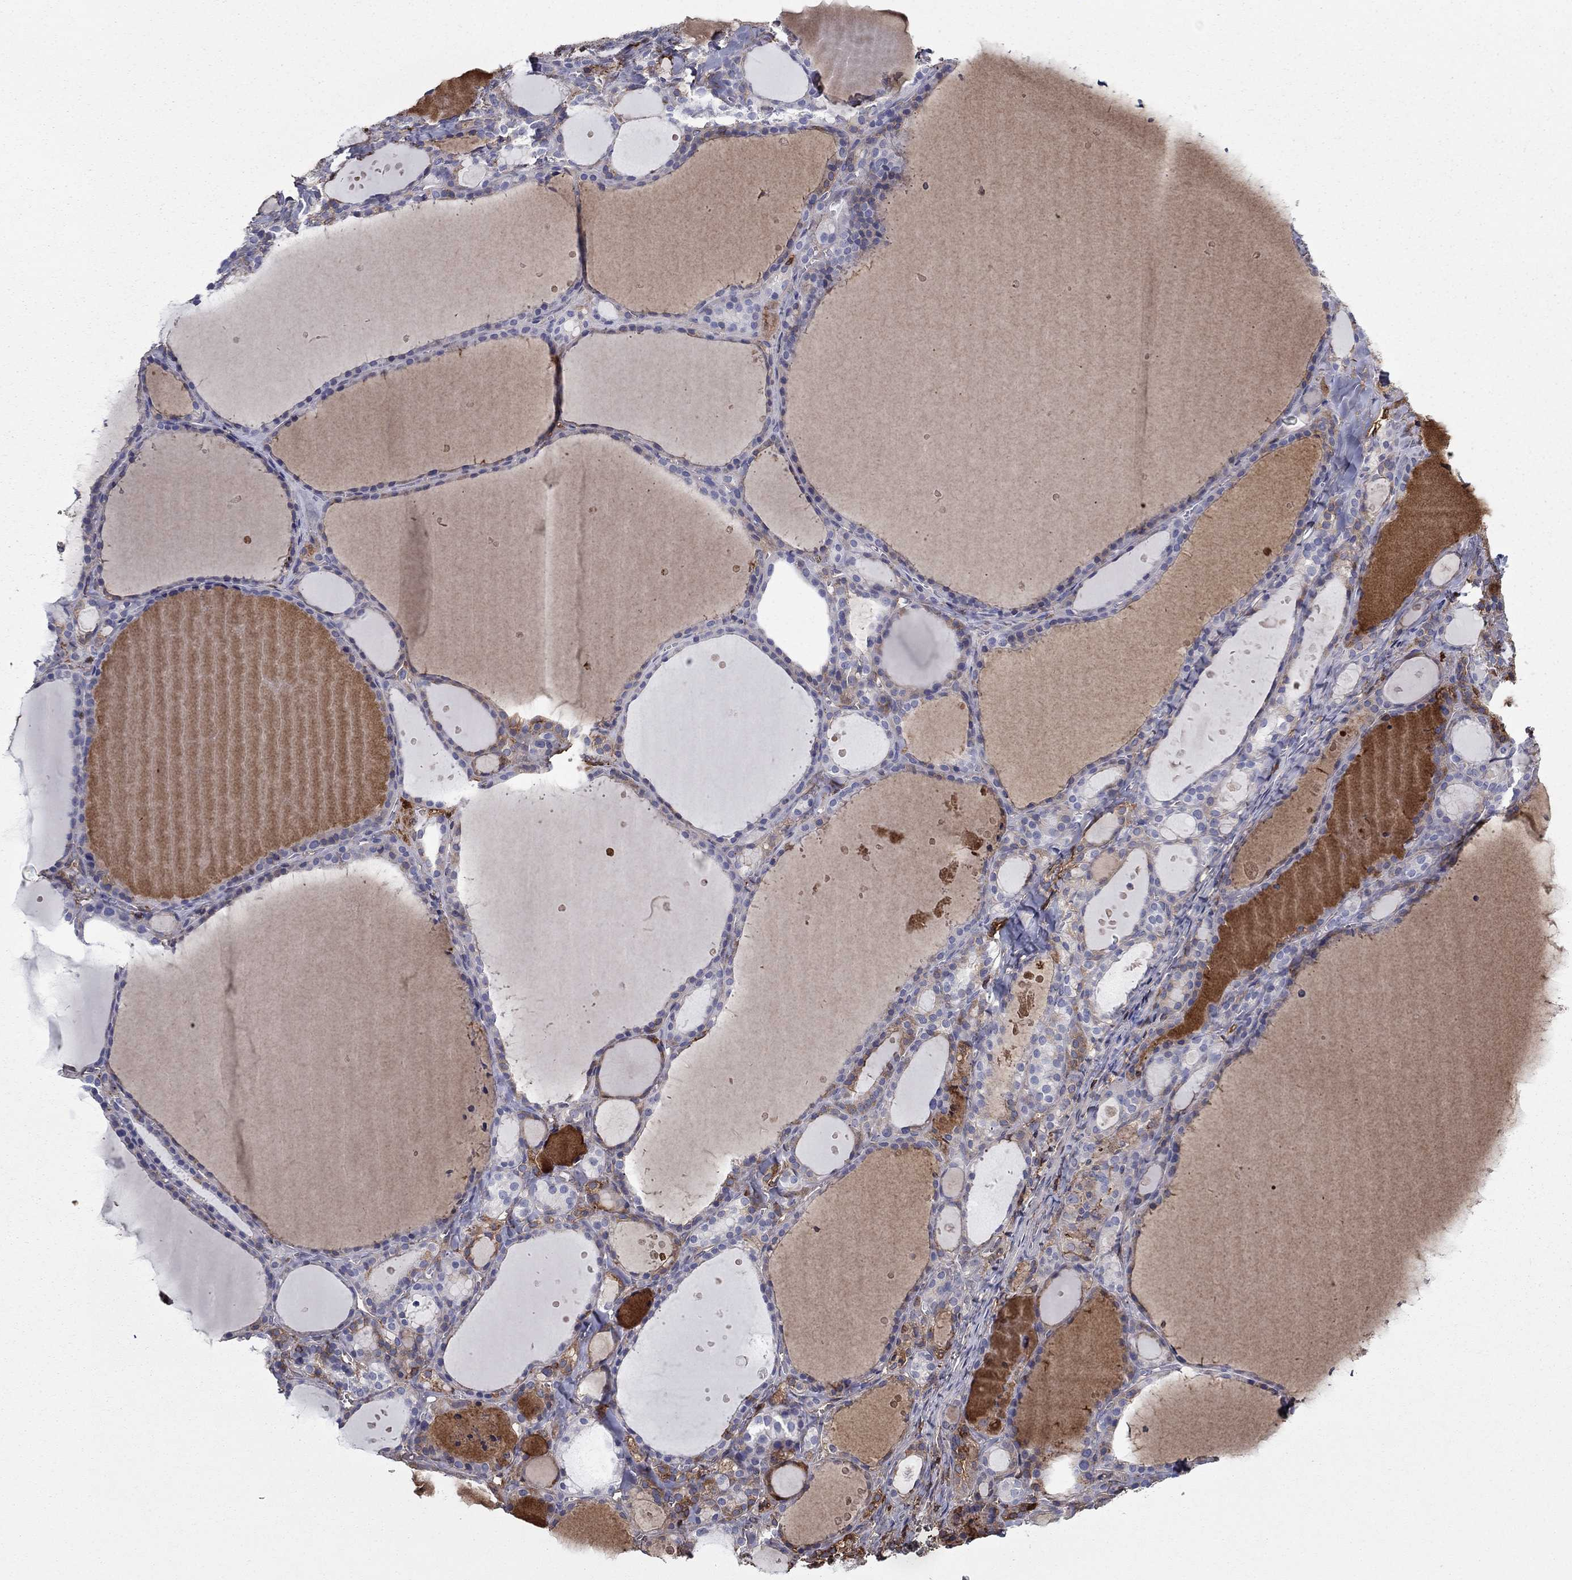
{"staining": {"intensity": "moderate", "quantity": "<25%", "location": "cytoplasmic/membranous"}, "tissue": "thyroid gland", "cell_type": "Glandular cells", "image_type": "normal", "snomed": [{"axis": "morphology", "description": "Normal tissue, NOS"}, {"axis": "topography", "description": "Thyroid gland"}], "caption": "Immunohistochemistry of benign thyroid gland exhibits low levels of moderate cytoplasmic/membranous positivity in about <25% of glandular cells.", "gene": "HPX", "patient": {"sex": "male", "age": 68}}